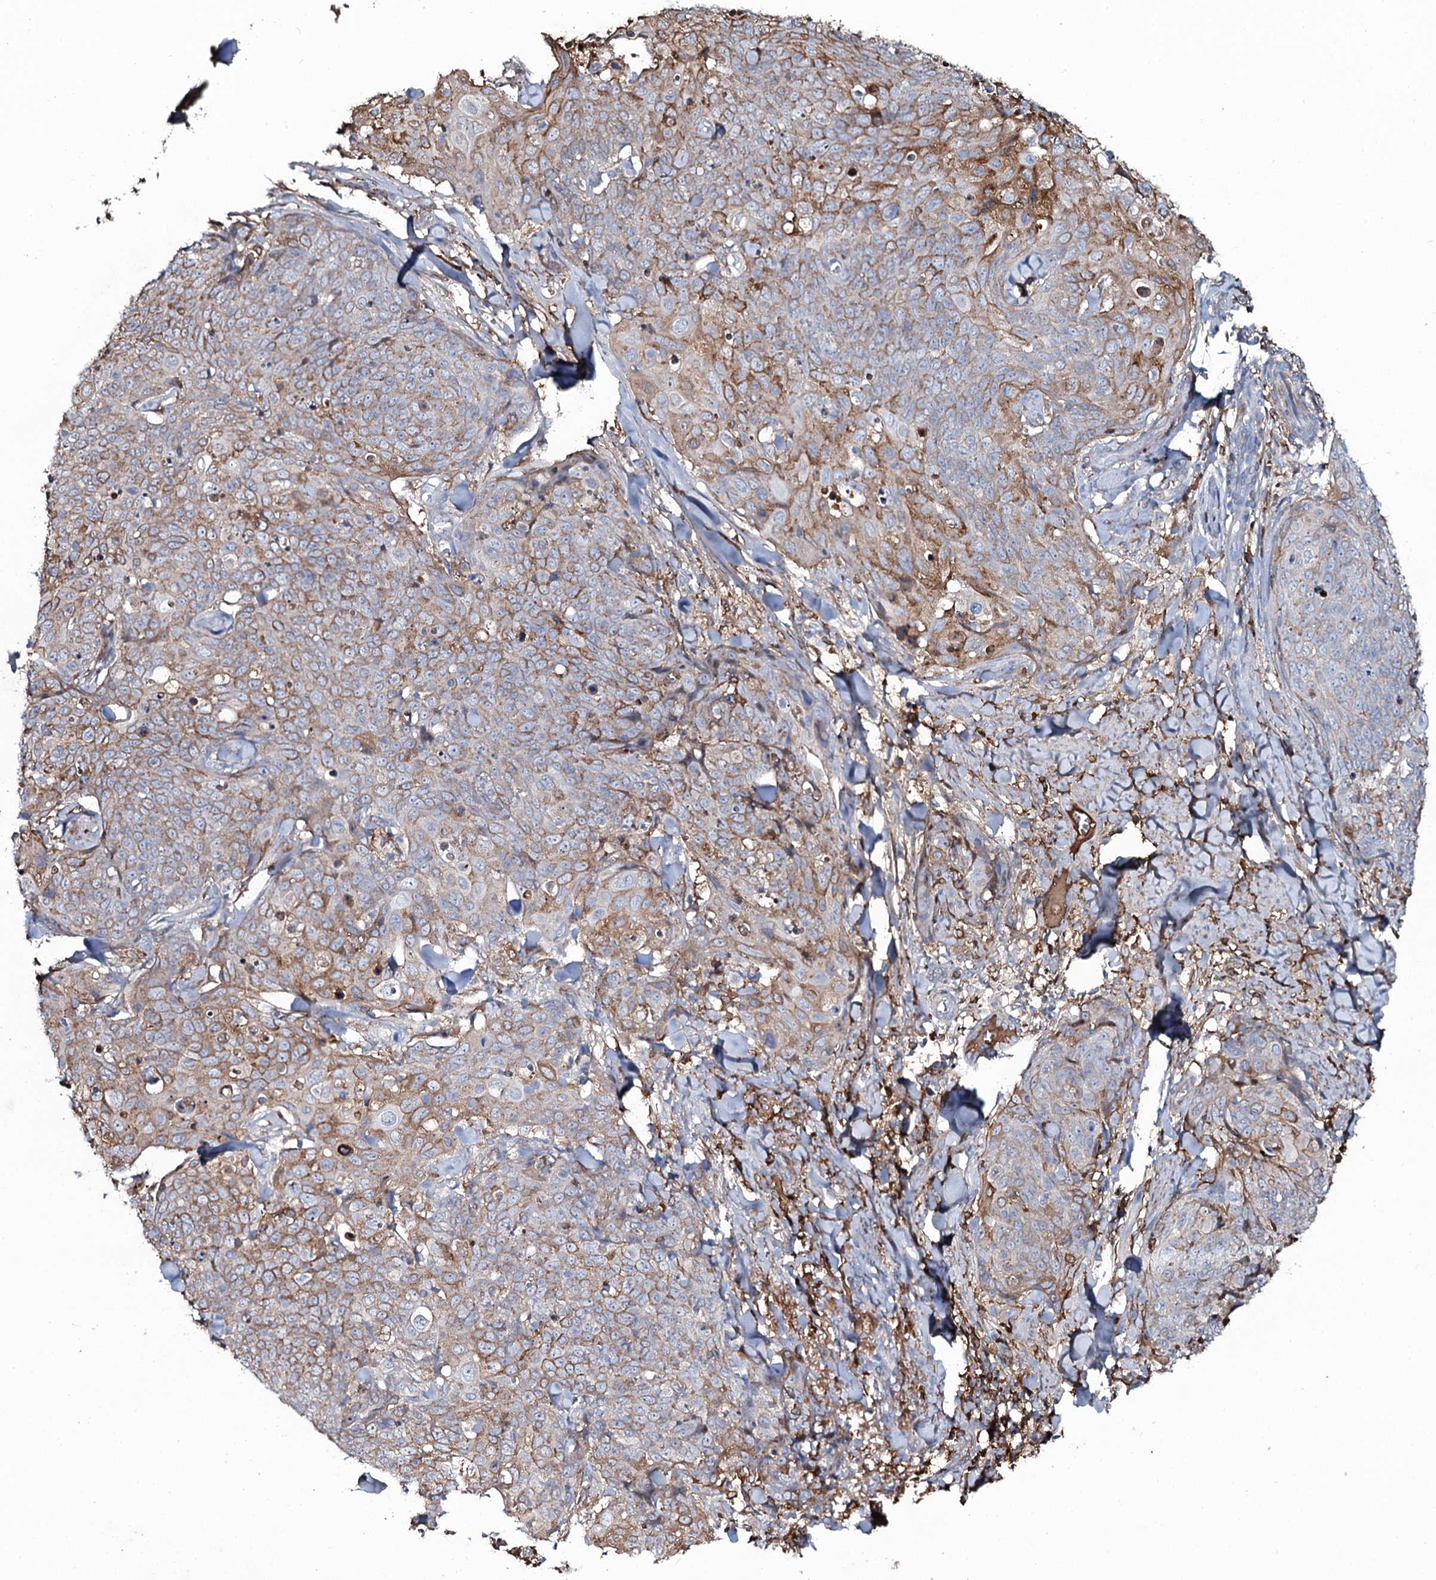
{"staining": {"intensity": "moderate", "quantity": "25%-75%", "location": "cytoplasmic/membranous"}, "tissue": "skin cancer", "cell_type": "Tumor cells", "image_type": "cancer", "snomed": [{"axis": "morphology", "description": "Squamous cell carcinoma, NOS"}, {"axis": "topography", "description": "Skin"}, {"axis": "topography", "description": "Vulva"}], "caption": "Moderate cytoplasmic/membranous expression is identified in approximately 25%-75% of tumor cells in skin cancer.", "gene": "EDN1", "patient": {"sex": "female", "age": 85}}